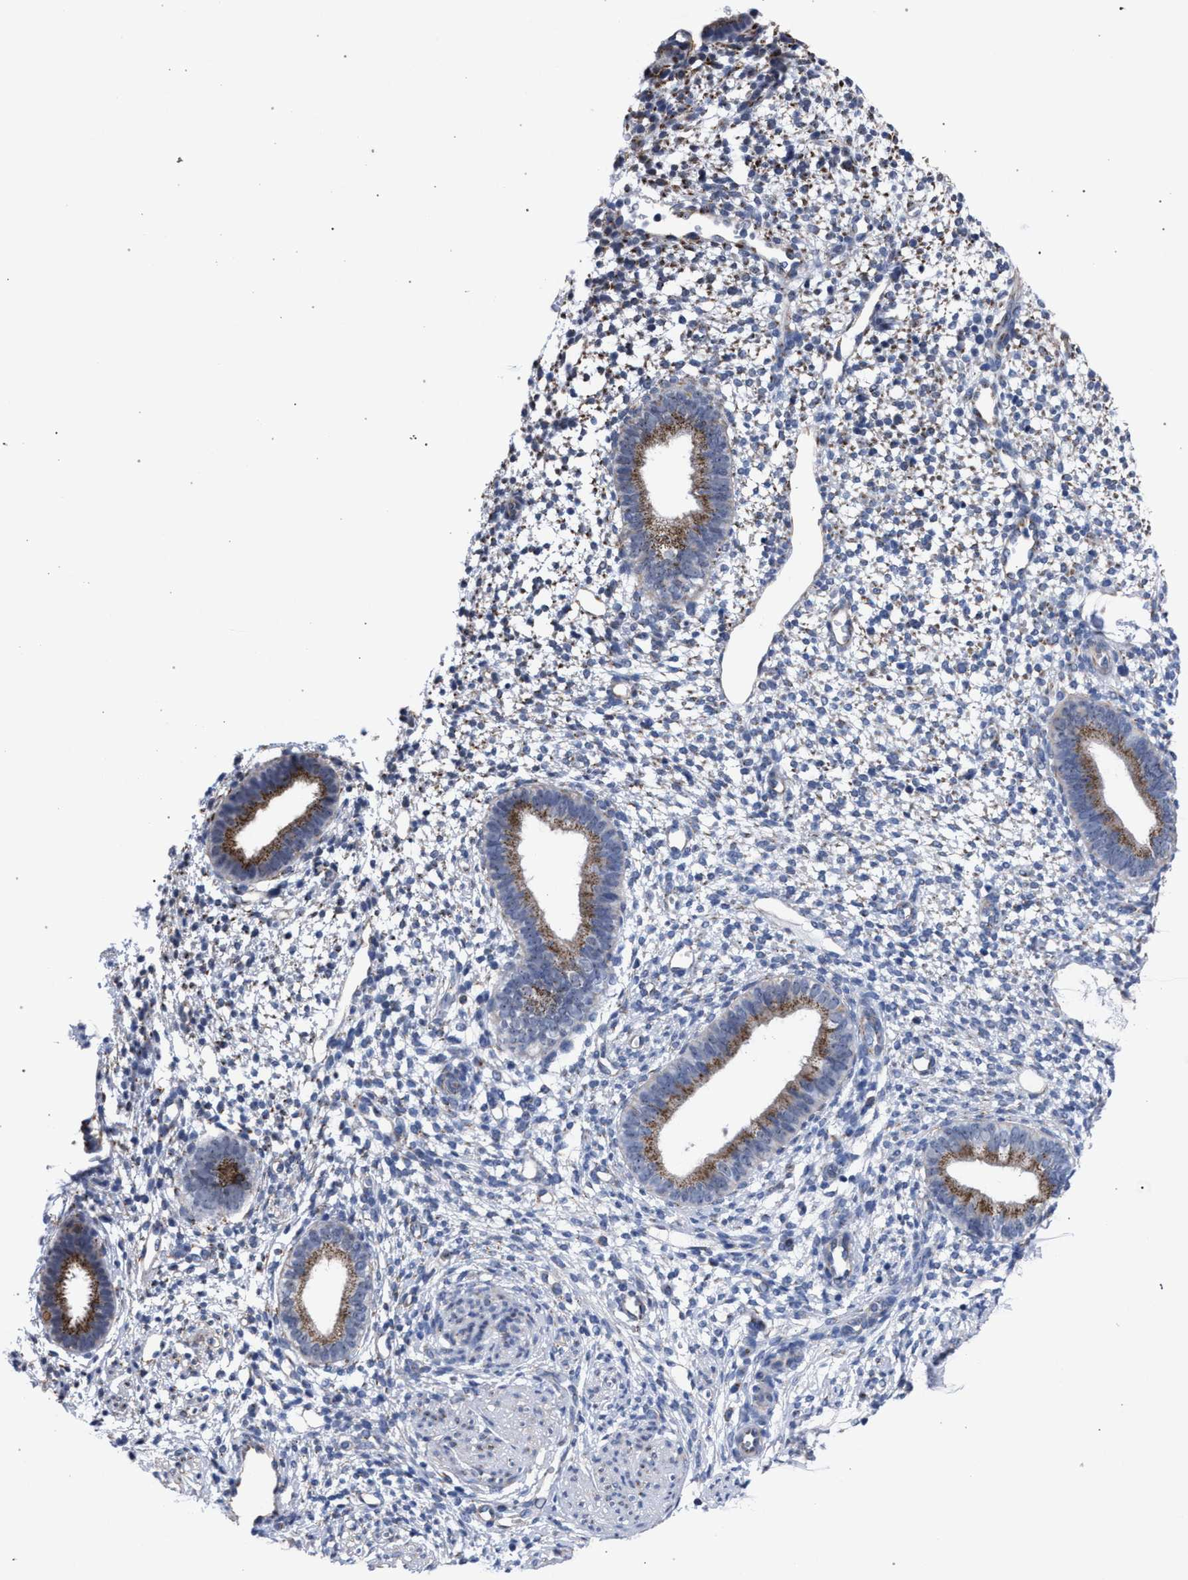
{"staining": {"intensity": "weak", "quantity": "<25%", "location": "cytoplasmic/membranous"}, "tissue": "endometrium", "cell_type": "Cells in endometrial stroma", "image_type": "normal", "snomed": [{"axis": "morphology", "description": "Normal tissue, NOS"}, {"axis": "topography", "description": "Endometrium"}], "caption": "Endometrium was stained to show a protein in brown. There is no significant positivity in cells in endometrial stroma. (DAB (3,3'-diaminobenzidine) IHC, high magnification).", "gene": "GOLGA2", "patient": {"sex": "female", "age": 46}}